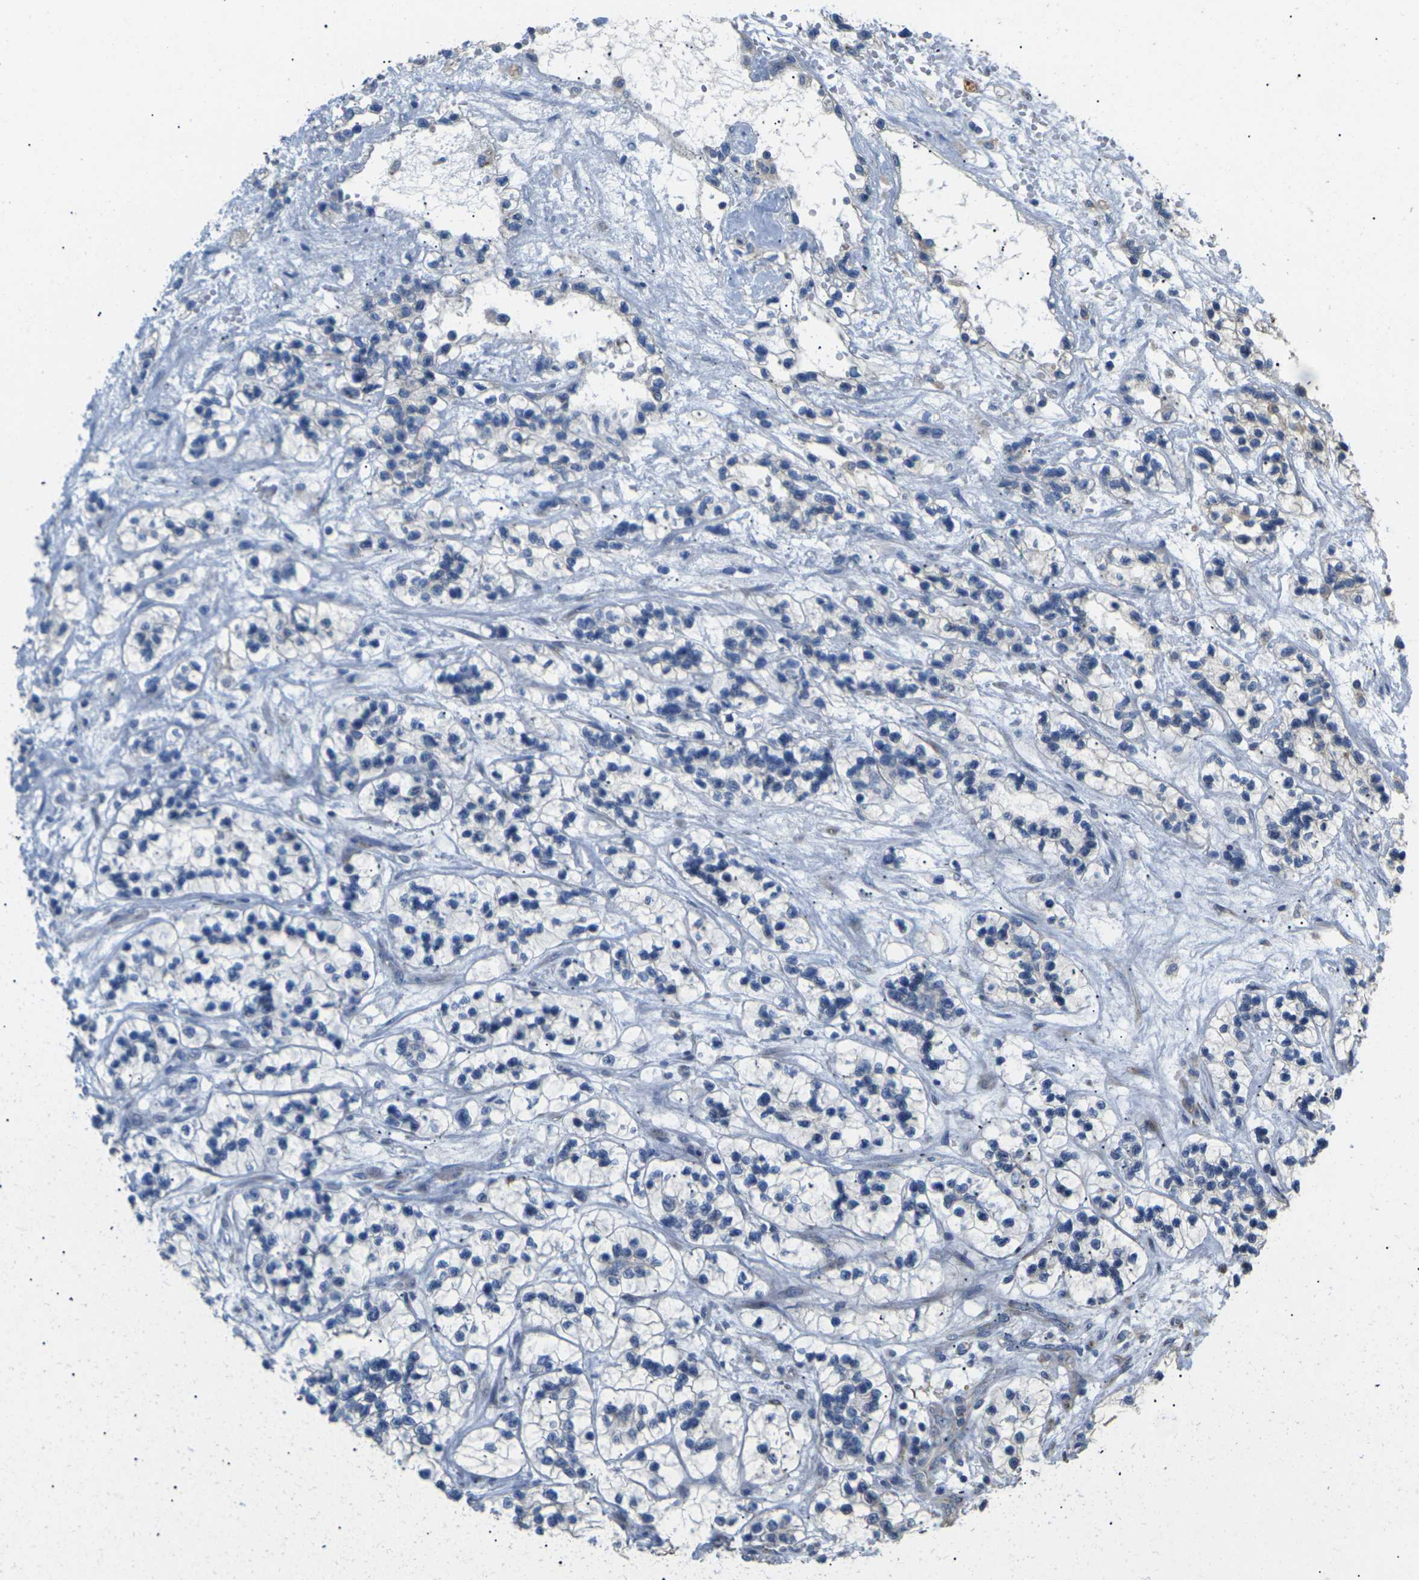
{"staining": {"intensity": "negative", "quantity": "none", "location": "none"}, "tissue": "renal cancer", "cell_type": "Tumor cells", "image_type": "cancer", "snomed": [{"axis": "morphology", "description": "Adenocarcinoma, NOS"}, {"axis": "topography", "description": "Kidney"}], "caption": "An immunohistochemistry (IHC) photomicrograph of renal cancer (adenocarcinoma) is shown. There is no staining in tumor cells of renal cancer (adenocarcinoma).", "gene": "KLHDC8B", "patient": {"sex": "female", "age": 57}}